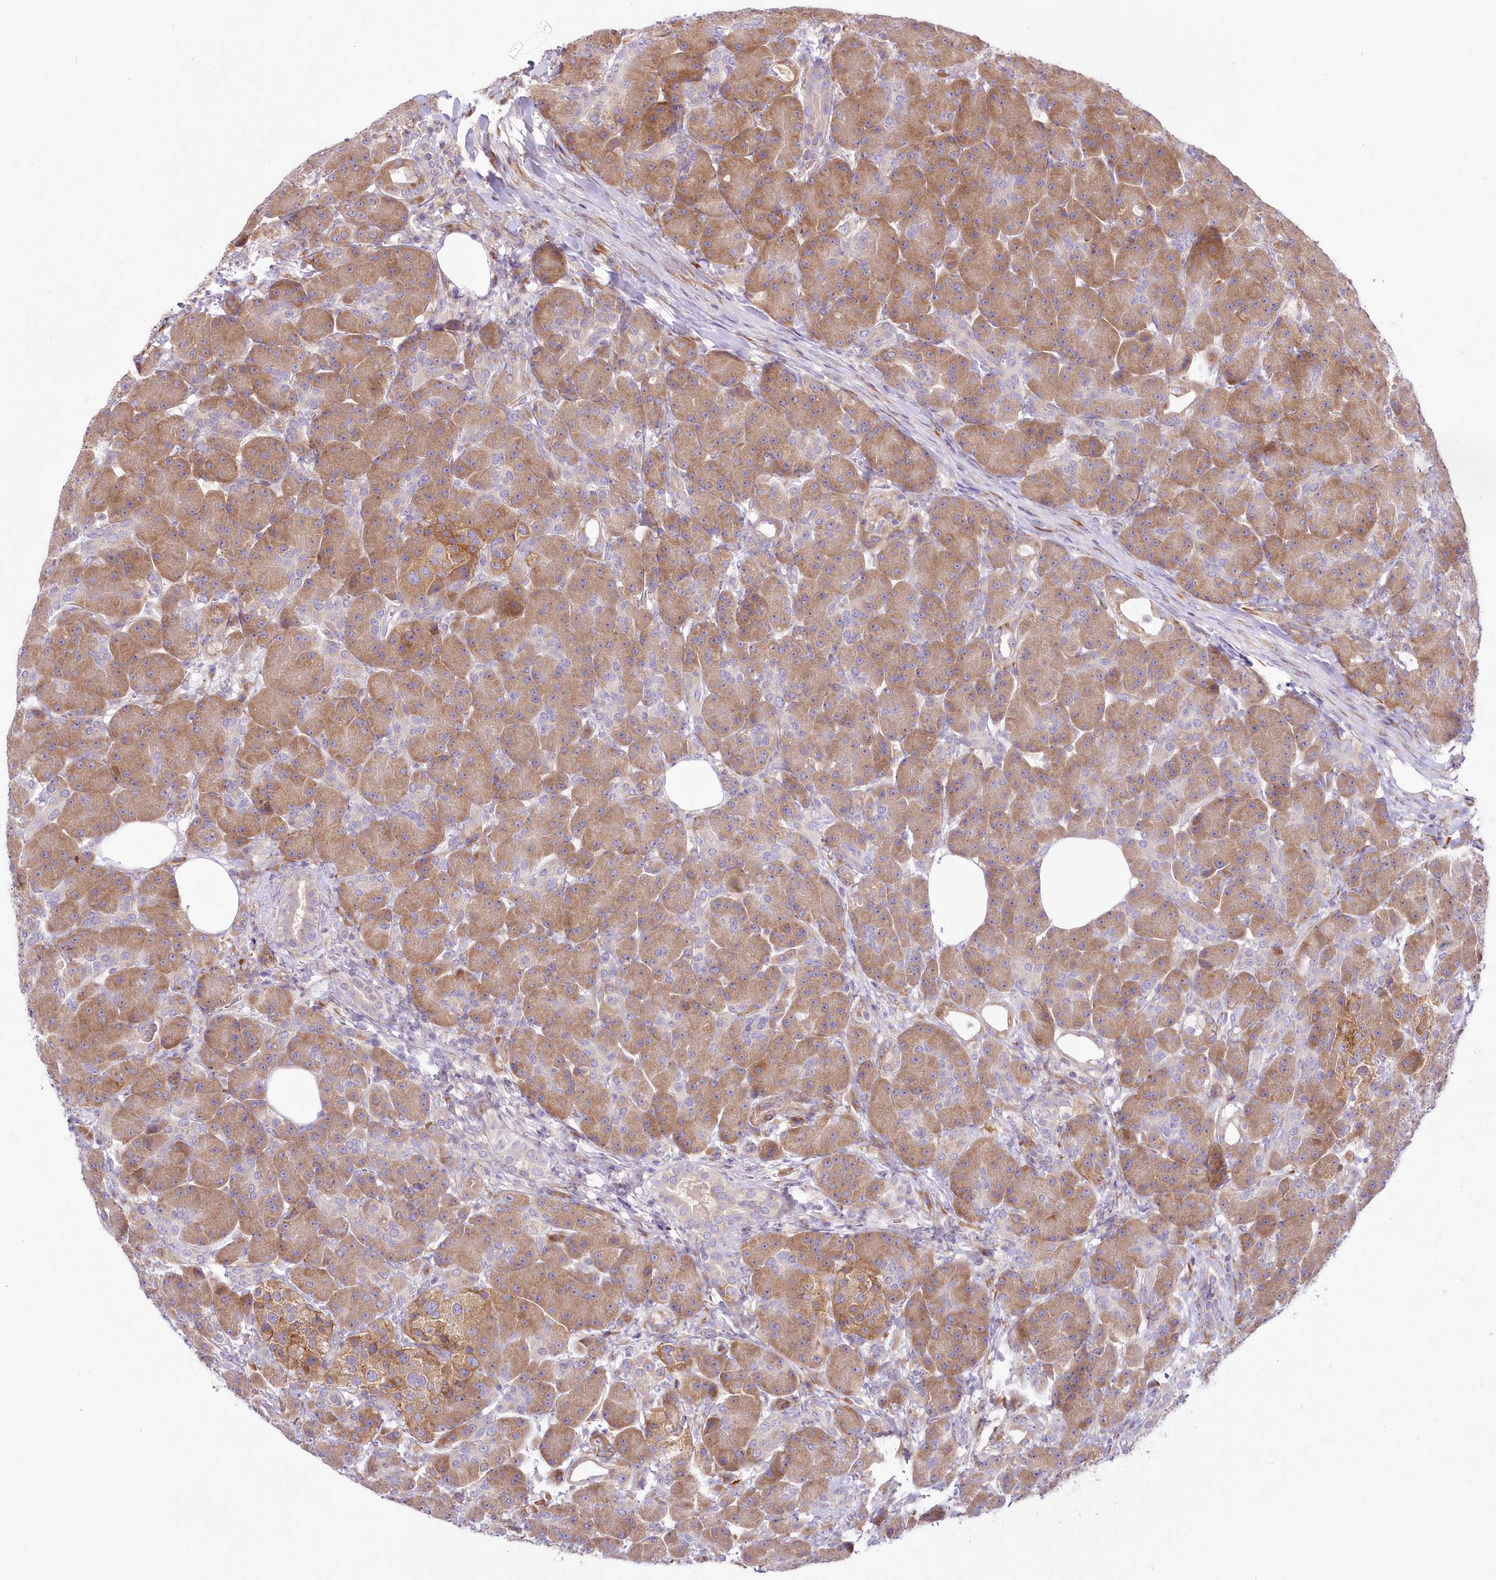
{"staining": {"intensity": "moderate", "quantity": ">75%", "location": "cytoplasmic/membranous"}, "tissue": "pancreas", "cell_type": "Exocrine glandular cells", "image_type": "normal", "snomed": [{"axis": "morphology", "description": "Normal tissue, NOS"}, {"axis": "topography", "description": "Pancreas"}], "caption": "This photomicrograph shows immunohistochemistry staining of benign pancreas, with medium moderate cytoplasmic/membranous staining in about >75% of exocrine glandular cells.", "gene": "ARFGEF3", "patient": {"sex": "male", "age": 63}}